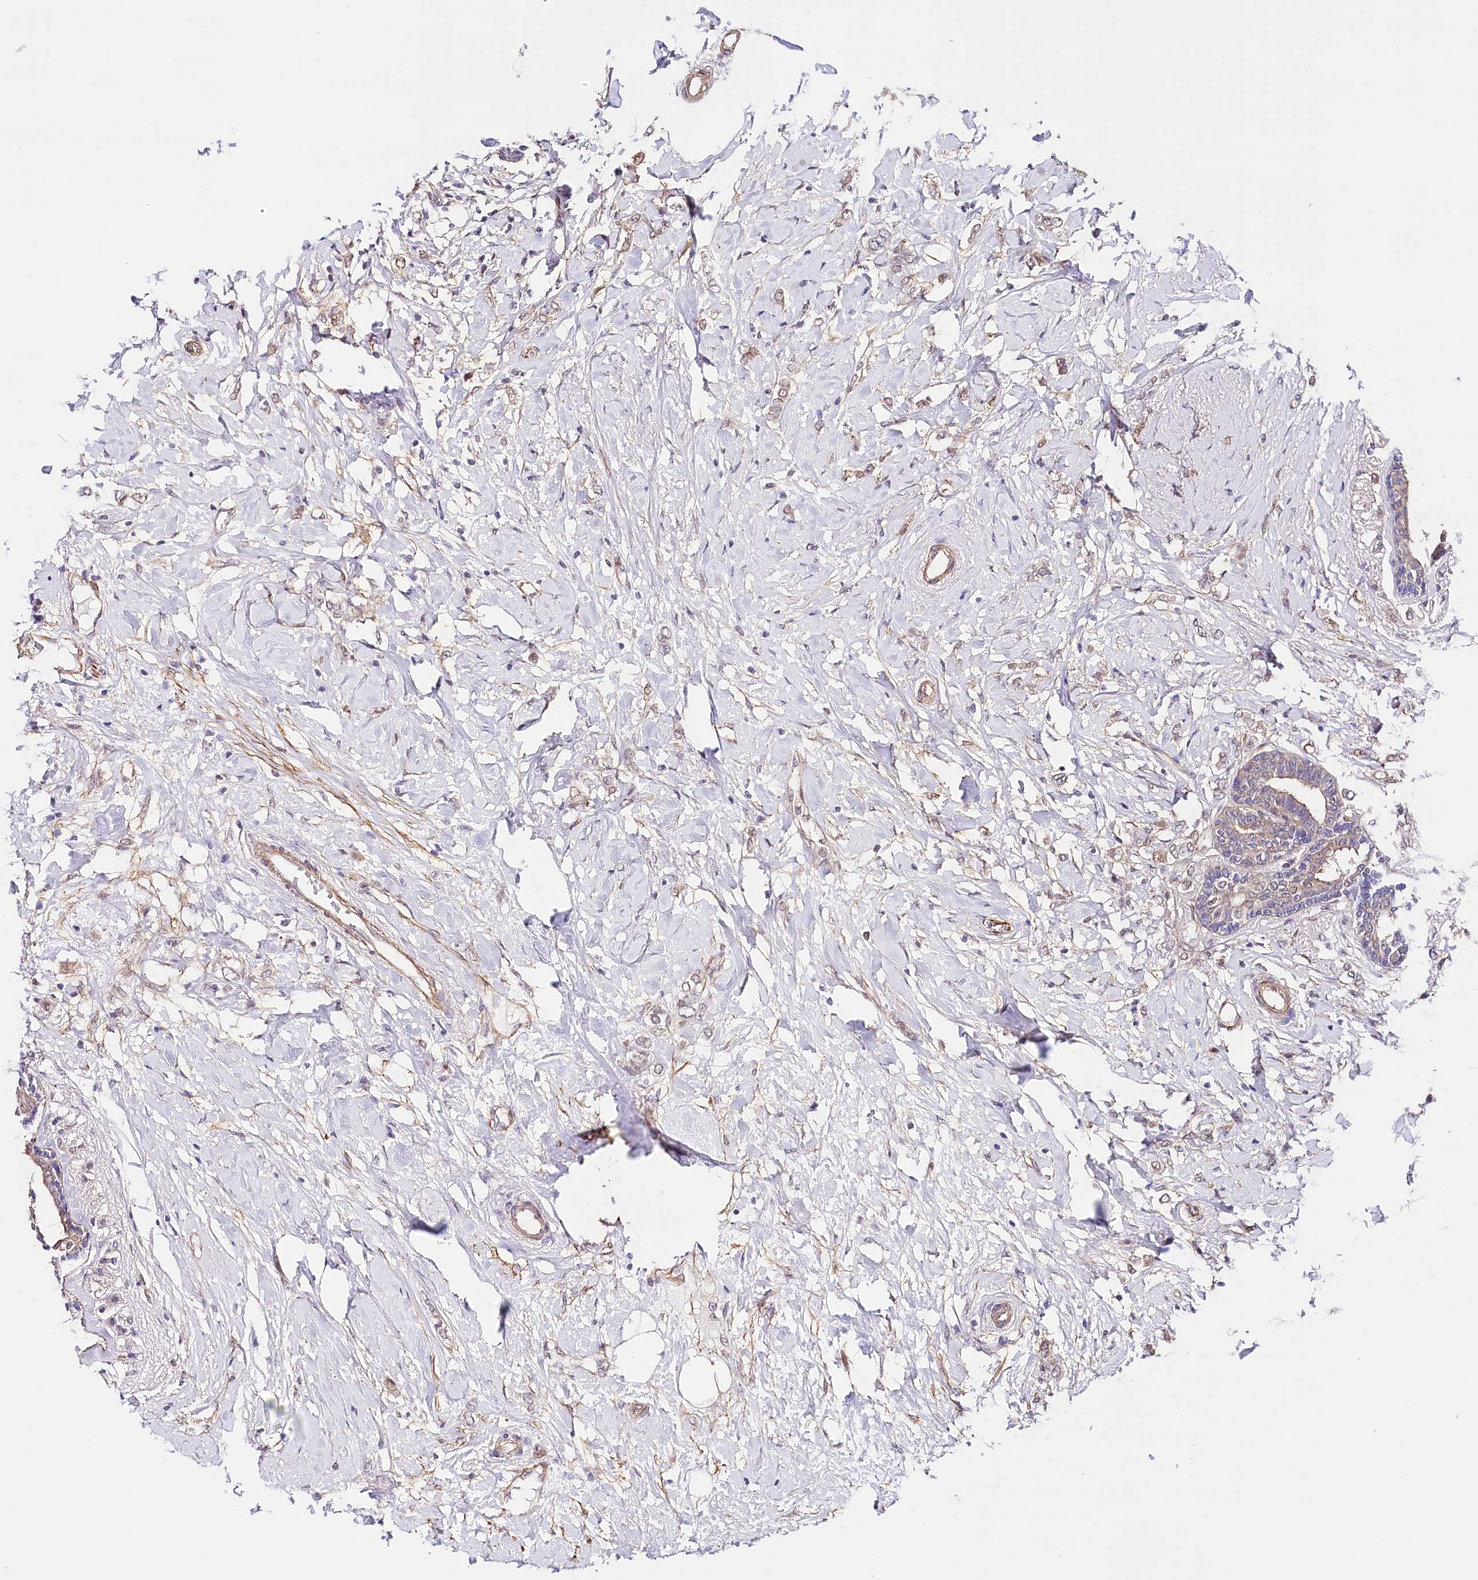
{"staining": {"intensity": "weak", "quantity": "<25%", "location": "cytoplasmic/membranous"}, "tissue": "breast cancer", "cell_type": "Tumor cells", "image_type": "cancer", "snomed": [{"axis": "morphology", "description": "Normal tissue, NOS"}, {"axis": "morphology", "description": "Lobular carcinoma"}, {"axis": "topography", "description": "Breast"}], "caption": "Breast cancer (lobular carcinoma) was stained to show a protein in brown. There is no significant staining in tumor cells. Nuclei are stained in blue.", "gene": "PPP2R5B", "patient": {"sex": "female", "age": 47}}